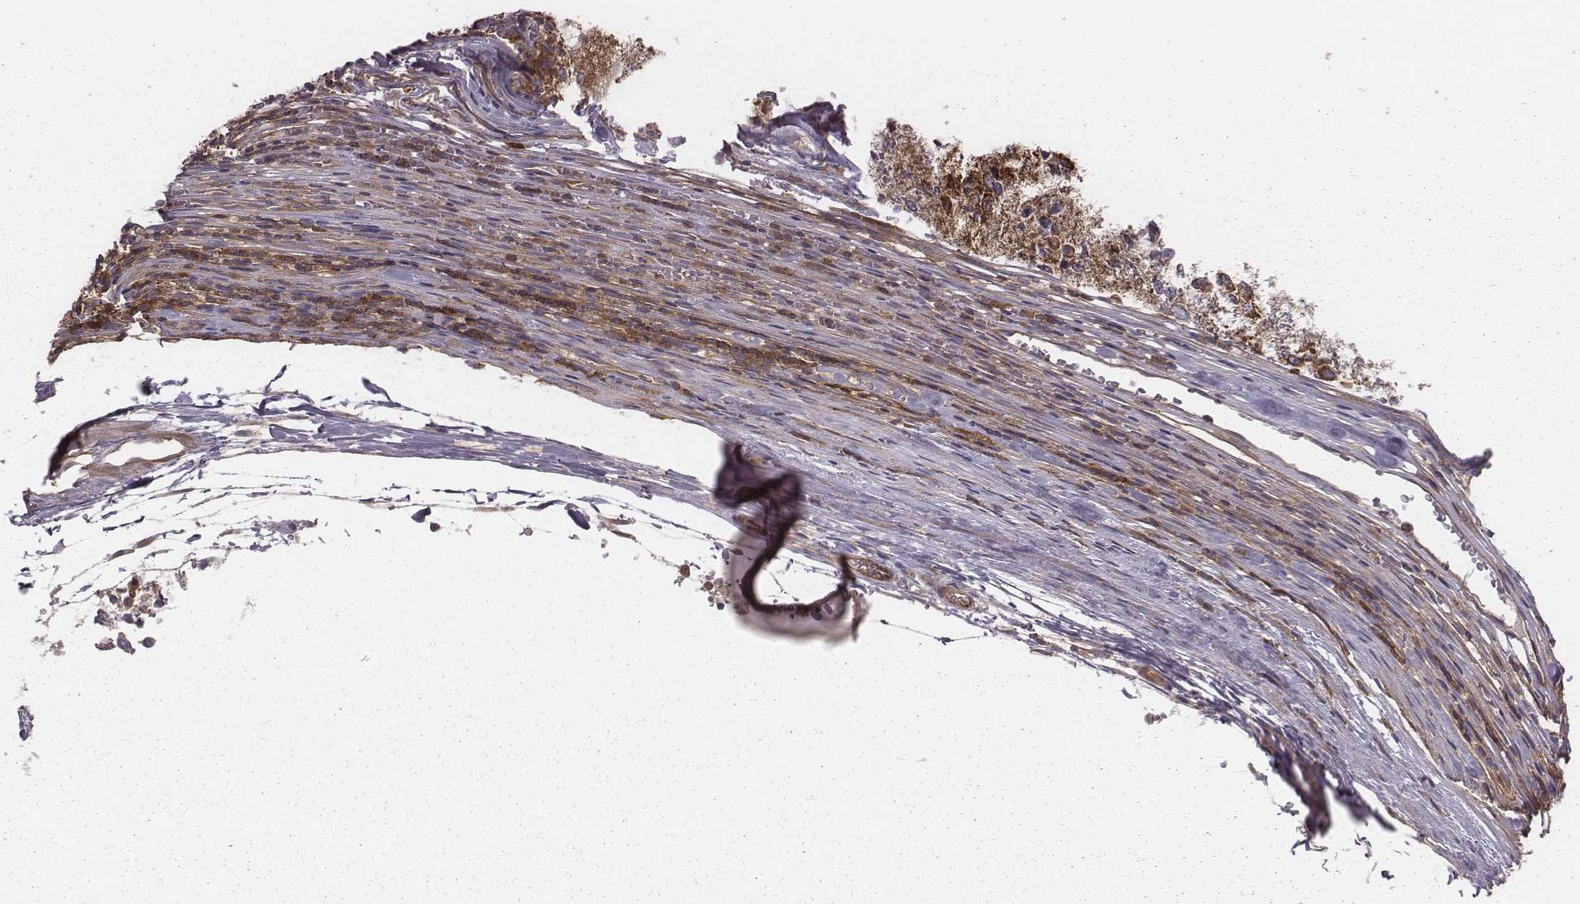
{"staining": {"intensity": "moderate", "quantity": ">75%", "location": "cytoplasmic/membranous"}, "tissue": "melanoma", "cell_type": "Tumor cells", "image_type": "cancer", "snomed": [{"axis": "morphology", "description": "Malignant melanoma, Metastatic site"}, {"axis": "topography", "description": "Lymph node"}], "caption": "DAB immunohistochemical staining of melanoma demonstrates moderate cytoplasmic/membranous protein expression in about >75% of tumor cells.", "gene": "CAD", "patient": {"sex": "female", "age": 64}}